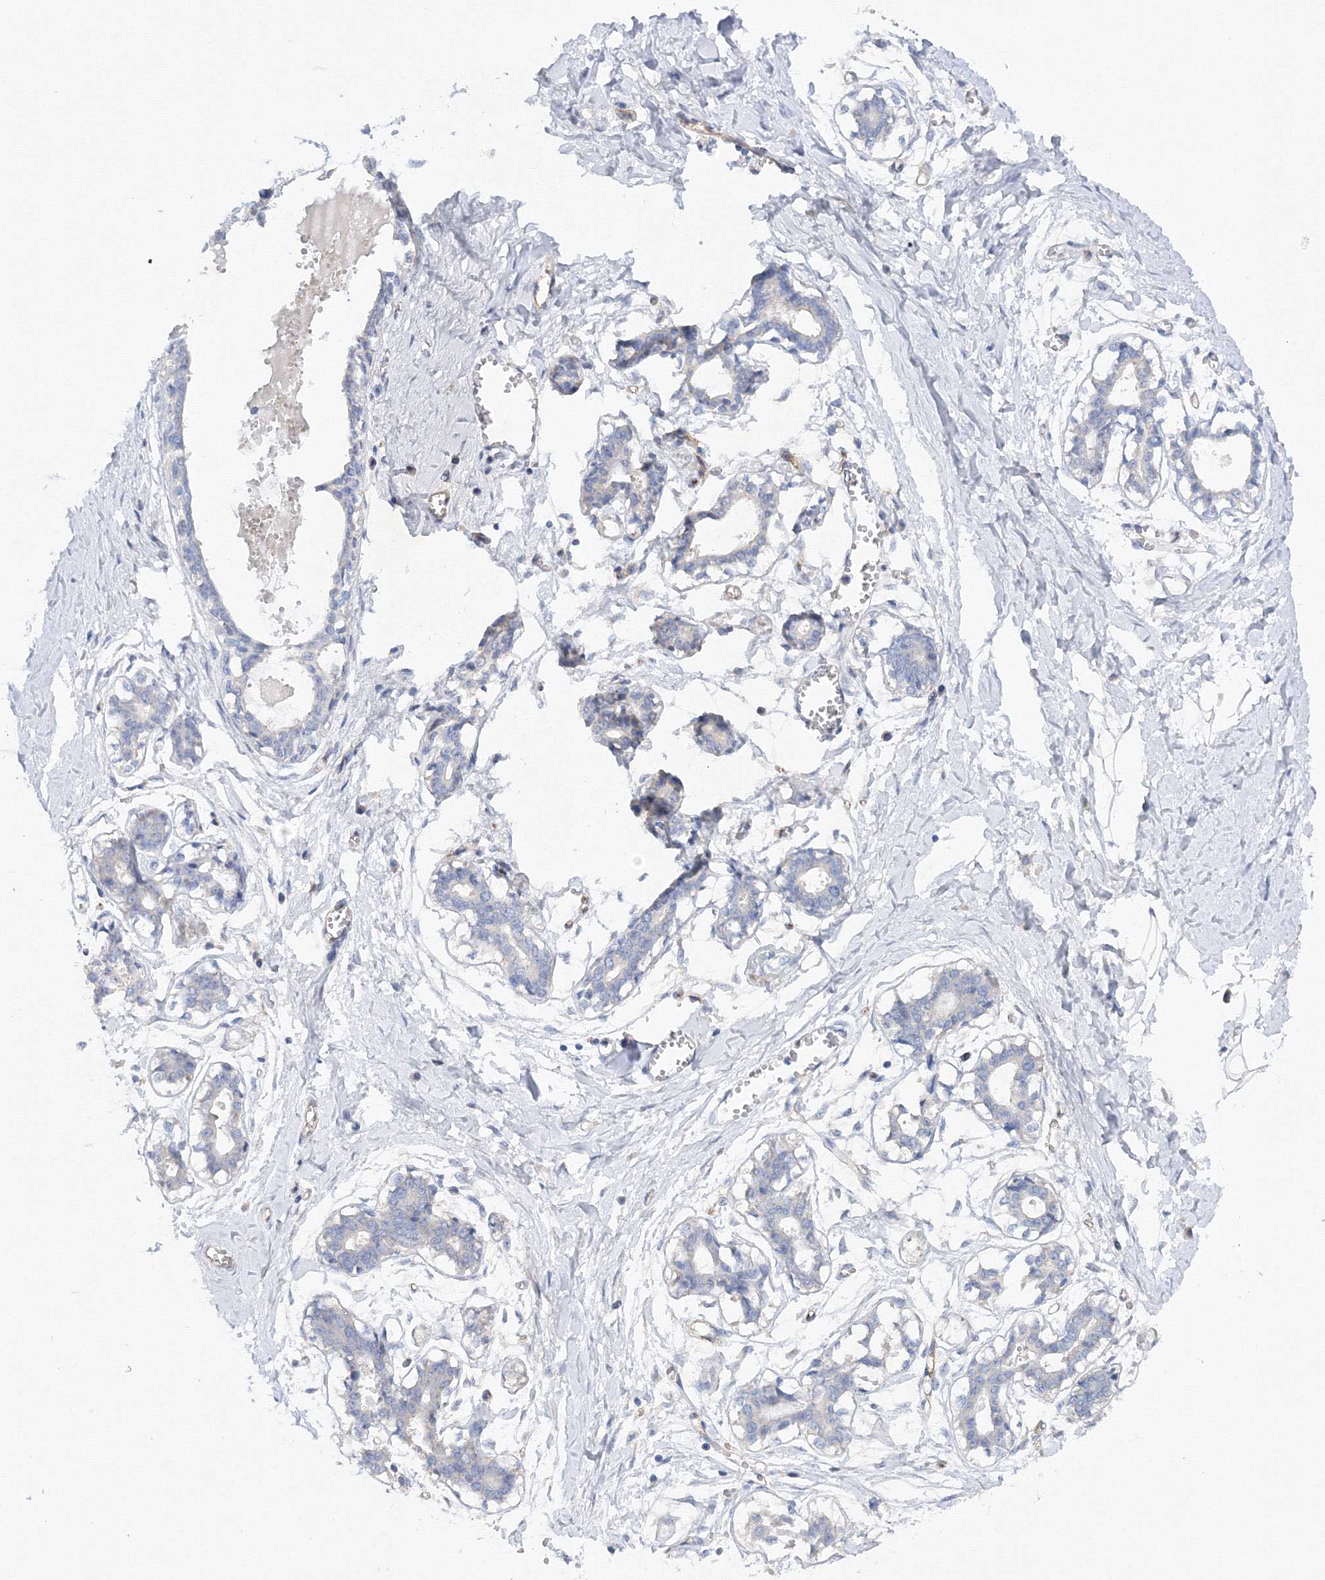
{"staining": {"intensity": "negative", "quantity": "none", "location": "none"}, "tissue": "breast", "cell_type": "Adipocytes", "image_type": "normal", "snomed": [{"axis": "morphology", "description": "Normal tissue, NOS"}, {"axis": "topography", "description": "Breast"}], "caption": "Immunohistochemistry (IHC) of unremarkable human breast shows no positivity in adipocytes. Nuclei are stained in blue.", "gene": "DIS3L2", "patient": {"sex": "female", "age": 27}}